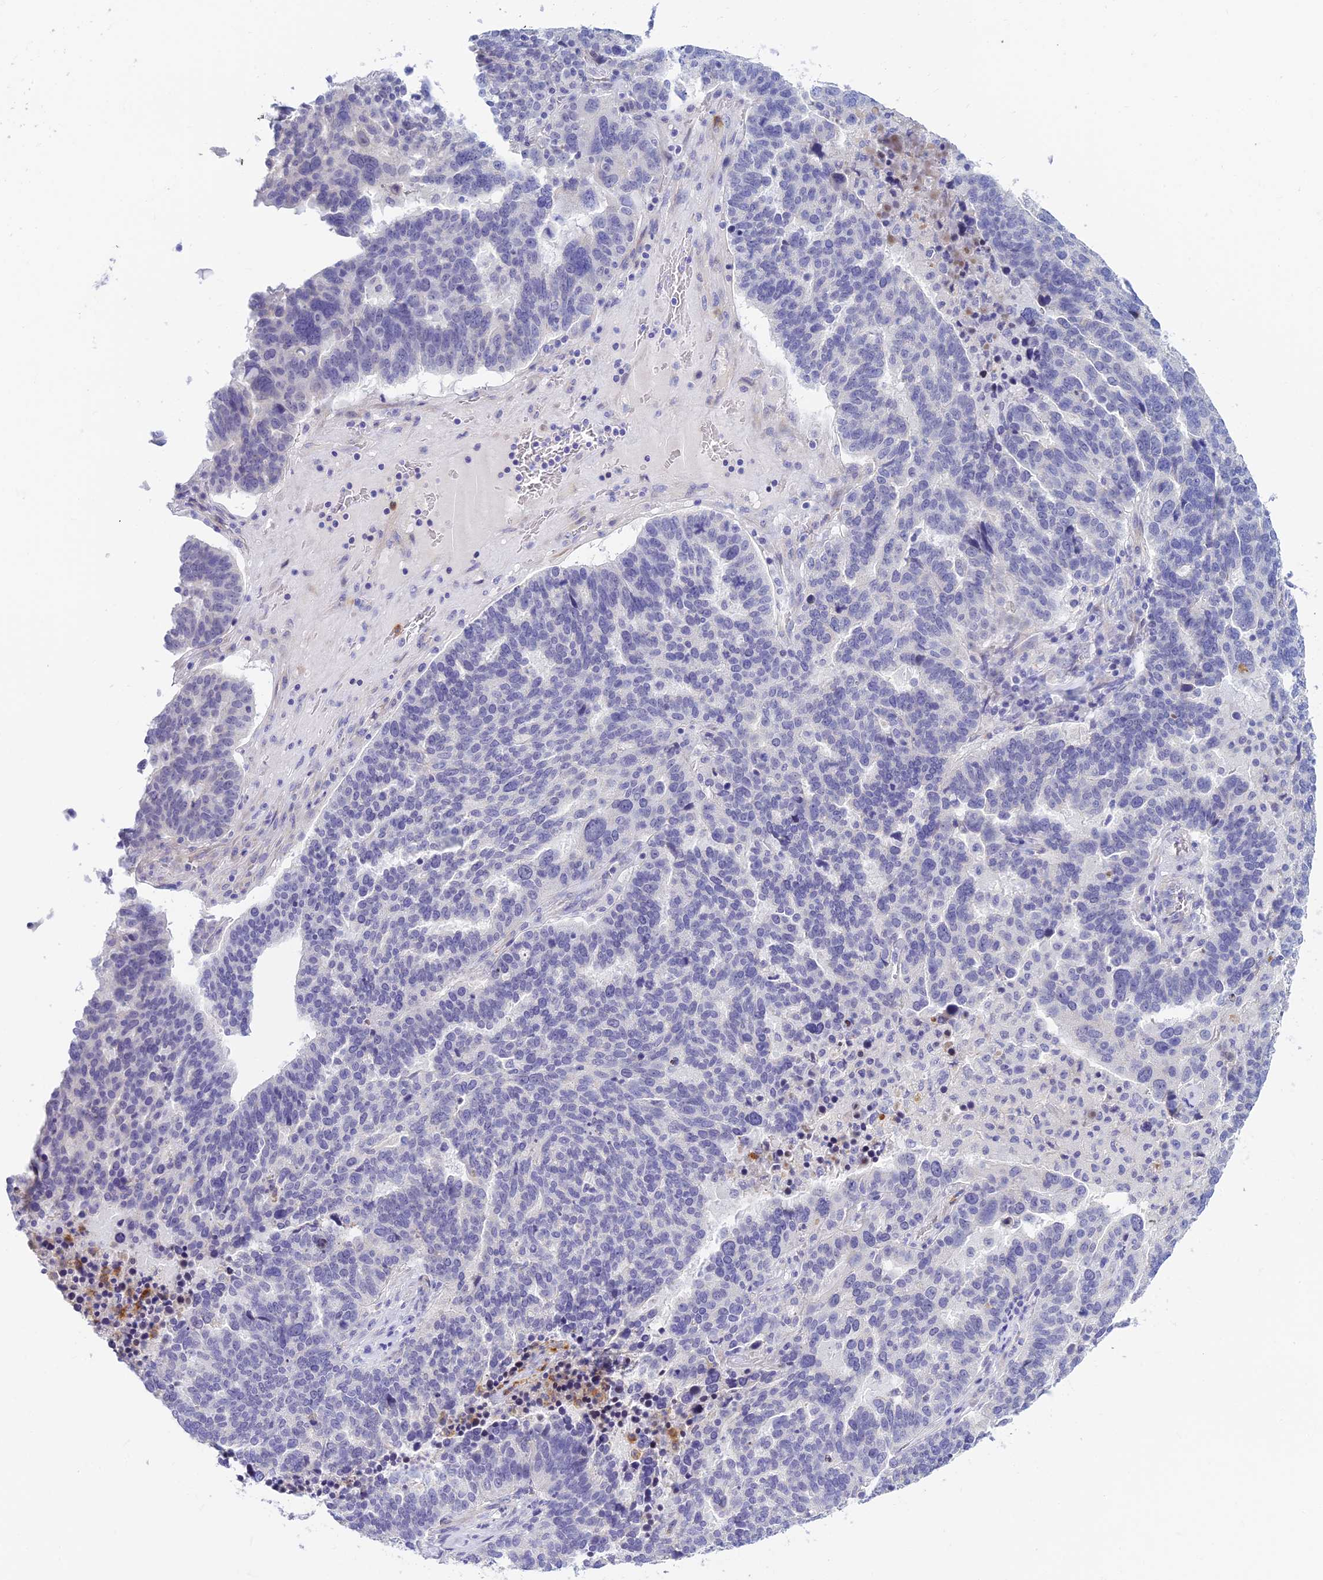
{"staining": {"intensity": "negative", "quantity": "none", "location": "none"}, "tissue": "ovarian cancer", "cell_type": "Tumor cells", "image_type": "cancer", "snomed": [{"axis": "morphology", "description": "Cystadenocarcinoma, serous, NOS"}, {"axis": "topography", "description": "Ovary"}], "caption": "An image of ovarian cancer (serous cystadenocarcinoma) stained for a protein reveals no brown staining in tumor cells. (IHC, brightfield microscopy, high magnification).", "gene": "INTS13", "patient": {"sex": "female", "age": 59}}